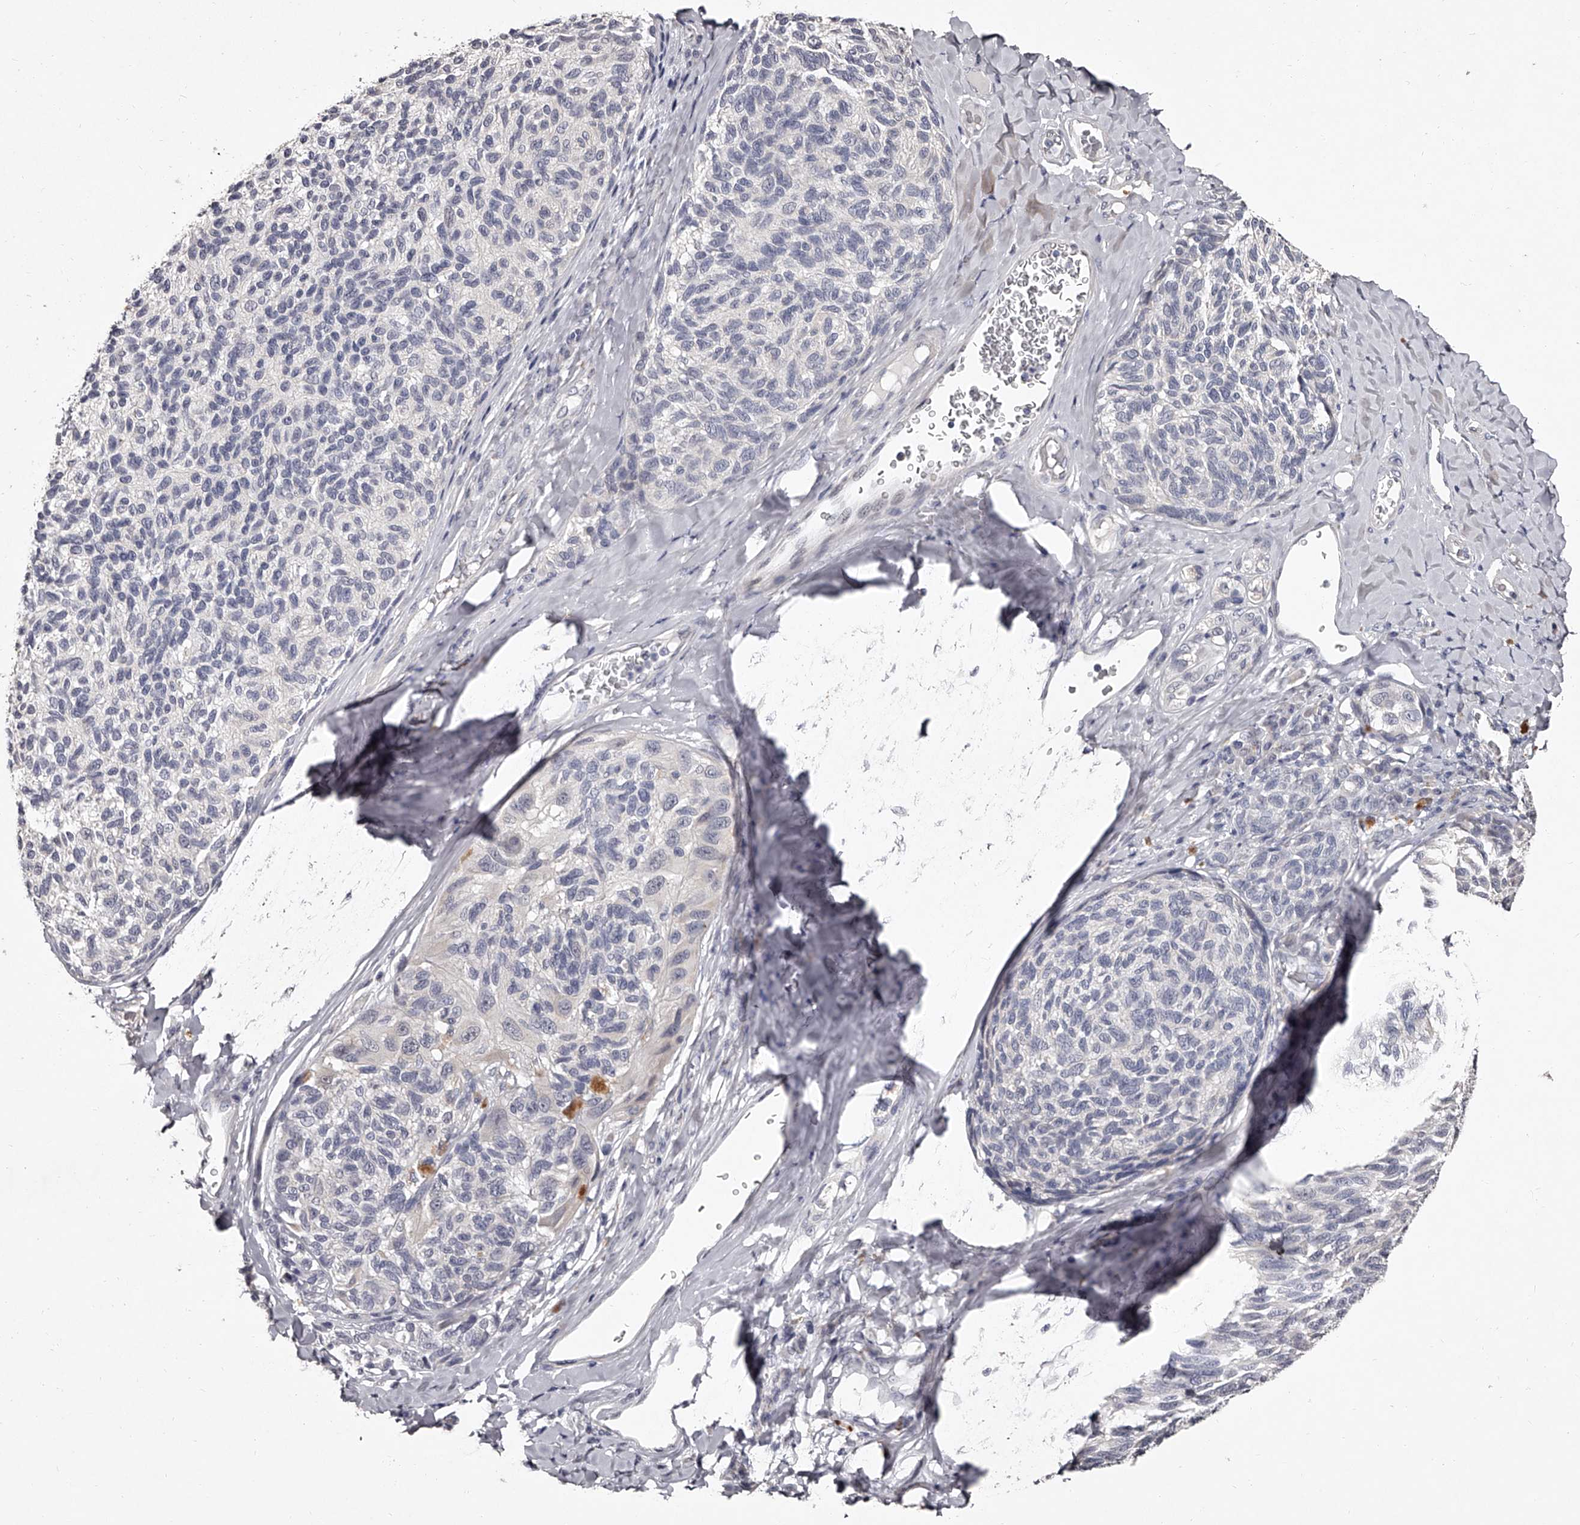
{"staining": {"intensity": "negative", "quantity": "none", "location": "none"}, "tissue": "melanoma", "cell_type": "Tumor cells", "image_type": "cancer", "snomed": [{"axis": "morphology", "description": "Malignant melanoma, NOS"}, {"axis": "topography", "description": "Skin"}], "caption": "Immunohistochemical staining of malignant melanoma displays no significant expression in tumor cells.", "gene": "NT5DC1", "patient": {"sex": "female", "age": 73}}